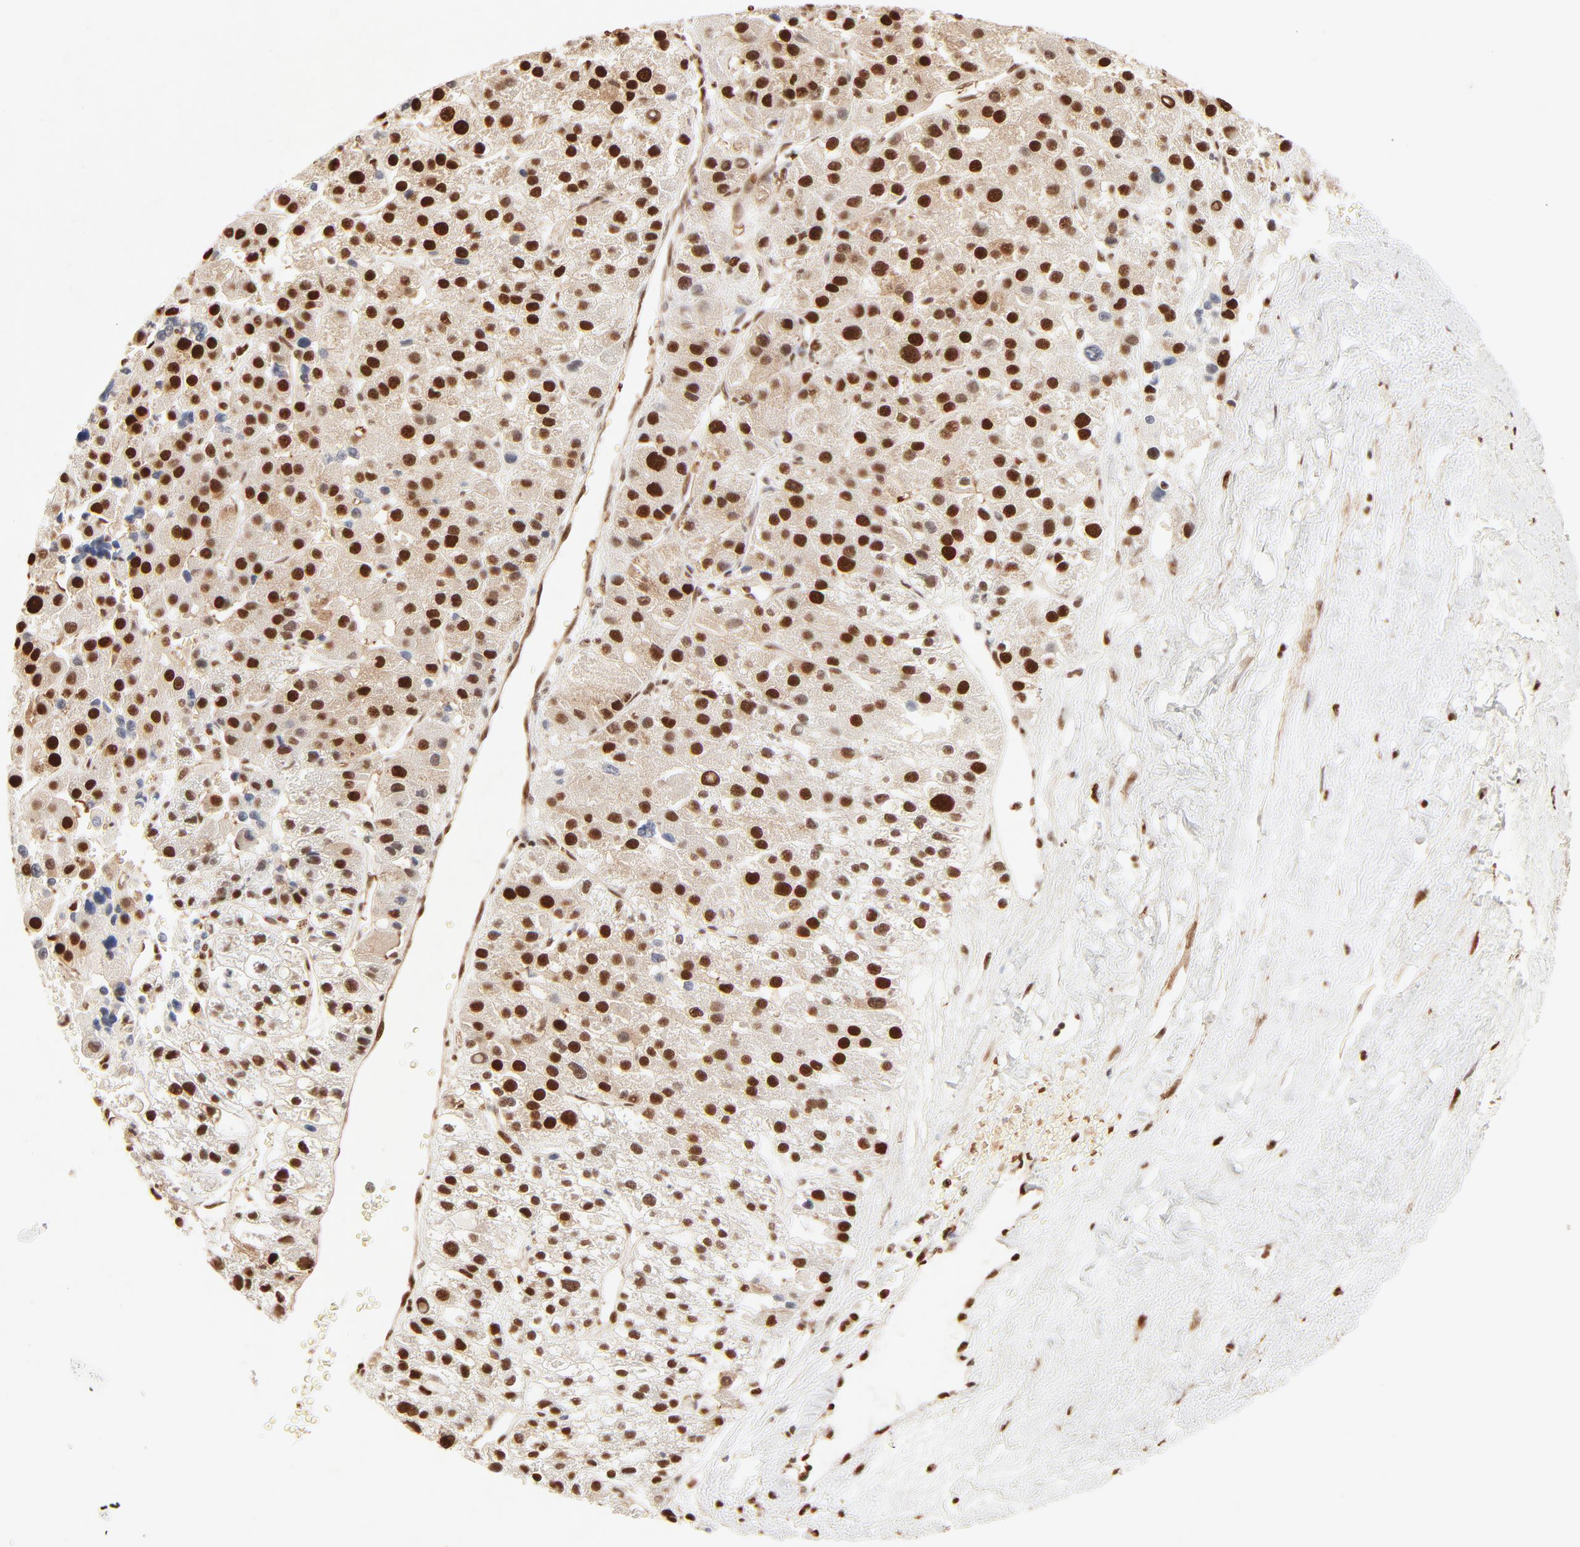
{"staining": {"intensity": "strong", "quantity": ">75%", "location": "nuclear"}, "tissue": "liver cancer", "cell_type": "Tumor cells", "image_type": "cancer", "snomed": [{"axis": "morphology", "description": "Carcinoma, Hepatocellular, NOS"}, {"axis": "topography", "description": "Liver"}], "caption": "About >75% of tumor cells in human liver hepatocellular carcinoma display strong nuclear protein positivity as visualized by brown immunohistochemical staining.", "gene": "FAM50A", "patient": {"sex": "female", "age": 85}}